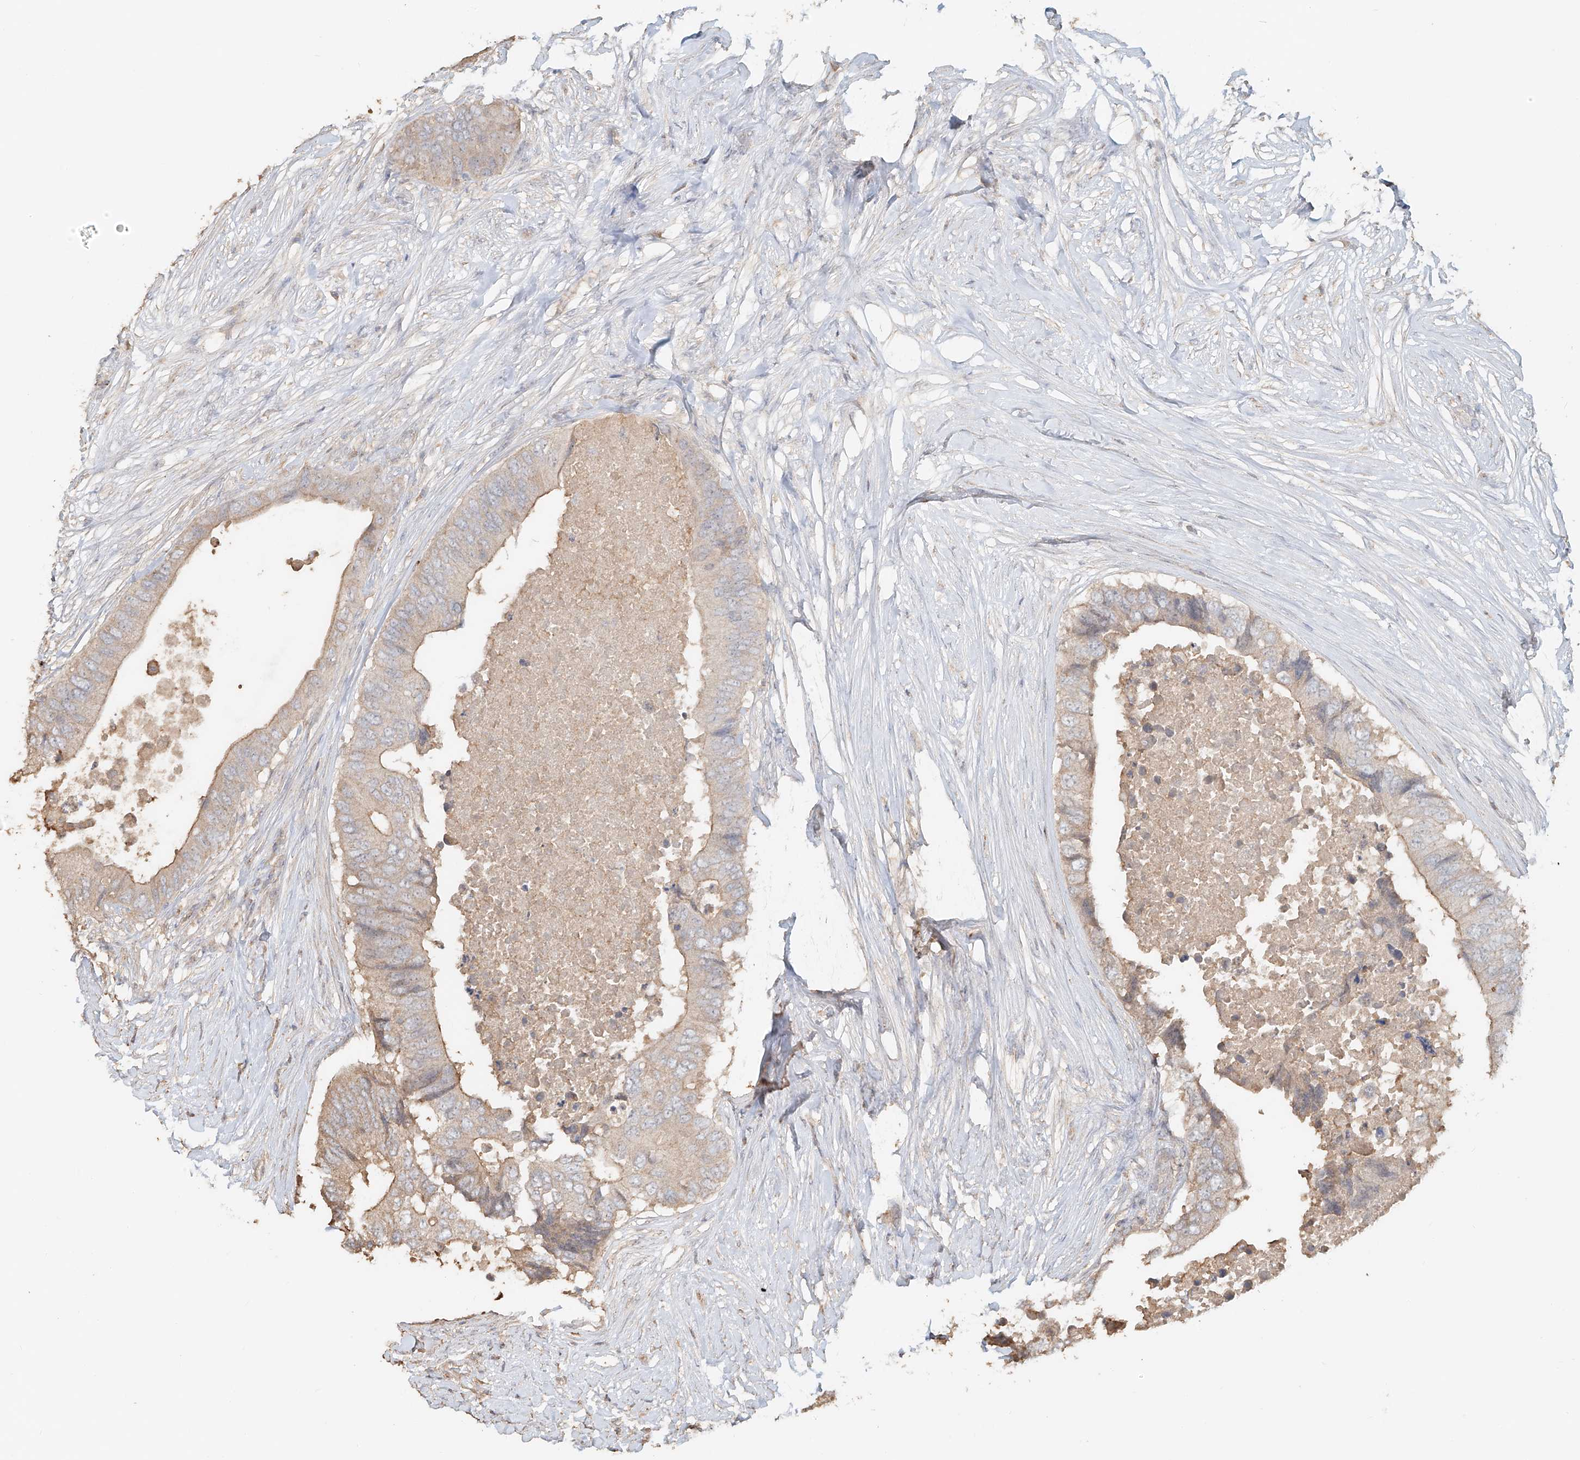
{"staining": {"intensity": "weak", "quantity": "<25%", "location": "cytoplasmic/membranous"}, "tissue": "colorectal cancer", "cell_type": "Tumor cells", "image_type": "cancer", "snomed": [{"axis": "morphology", "description": "Adenocarcinoma, NOS"}, {"axis": "topography", "description": "Colon"}], "caption": "Immunohistochemistry (IHC) micrograph of neoplastic tissue: colorectal adenocarcinoma stained with DAB (3,3'-diaminobenzidine) demonstrates no significant protein positivity in tumor cells.", "gene": "NPHS1", "patient": {"sex": "male", "age": 71}}